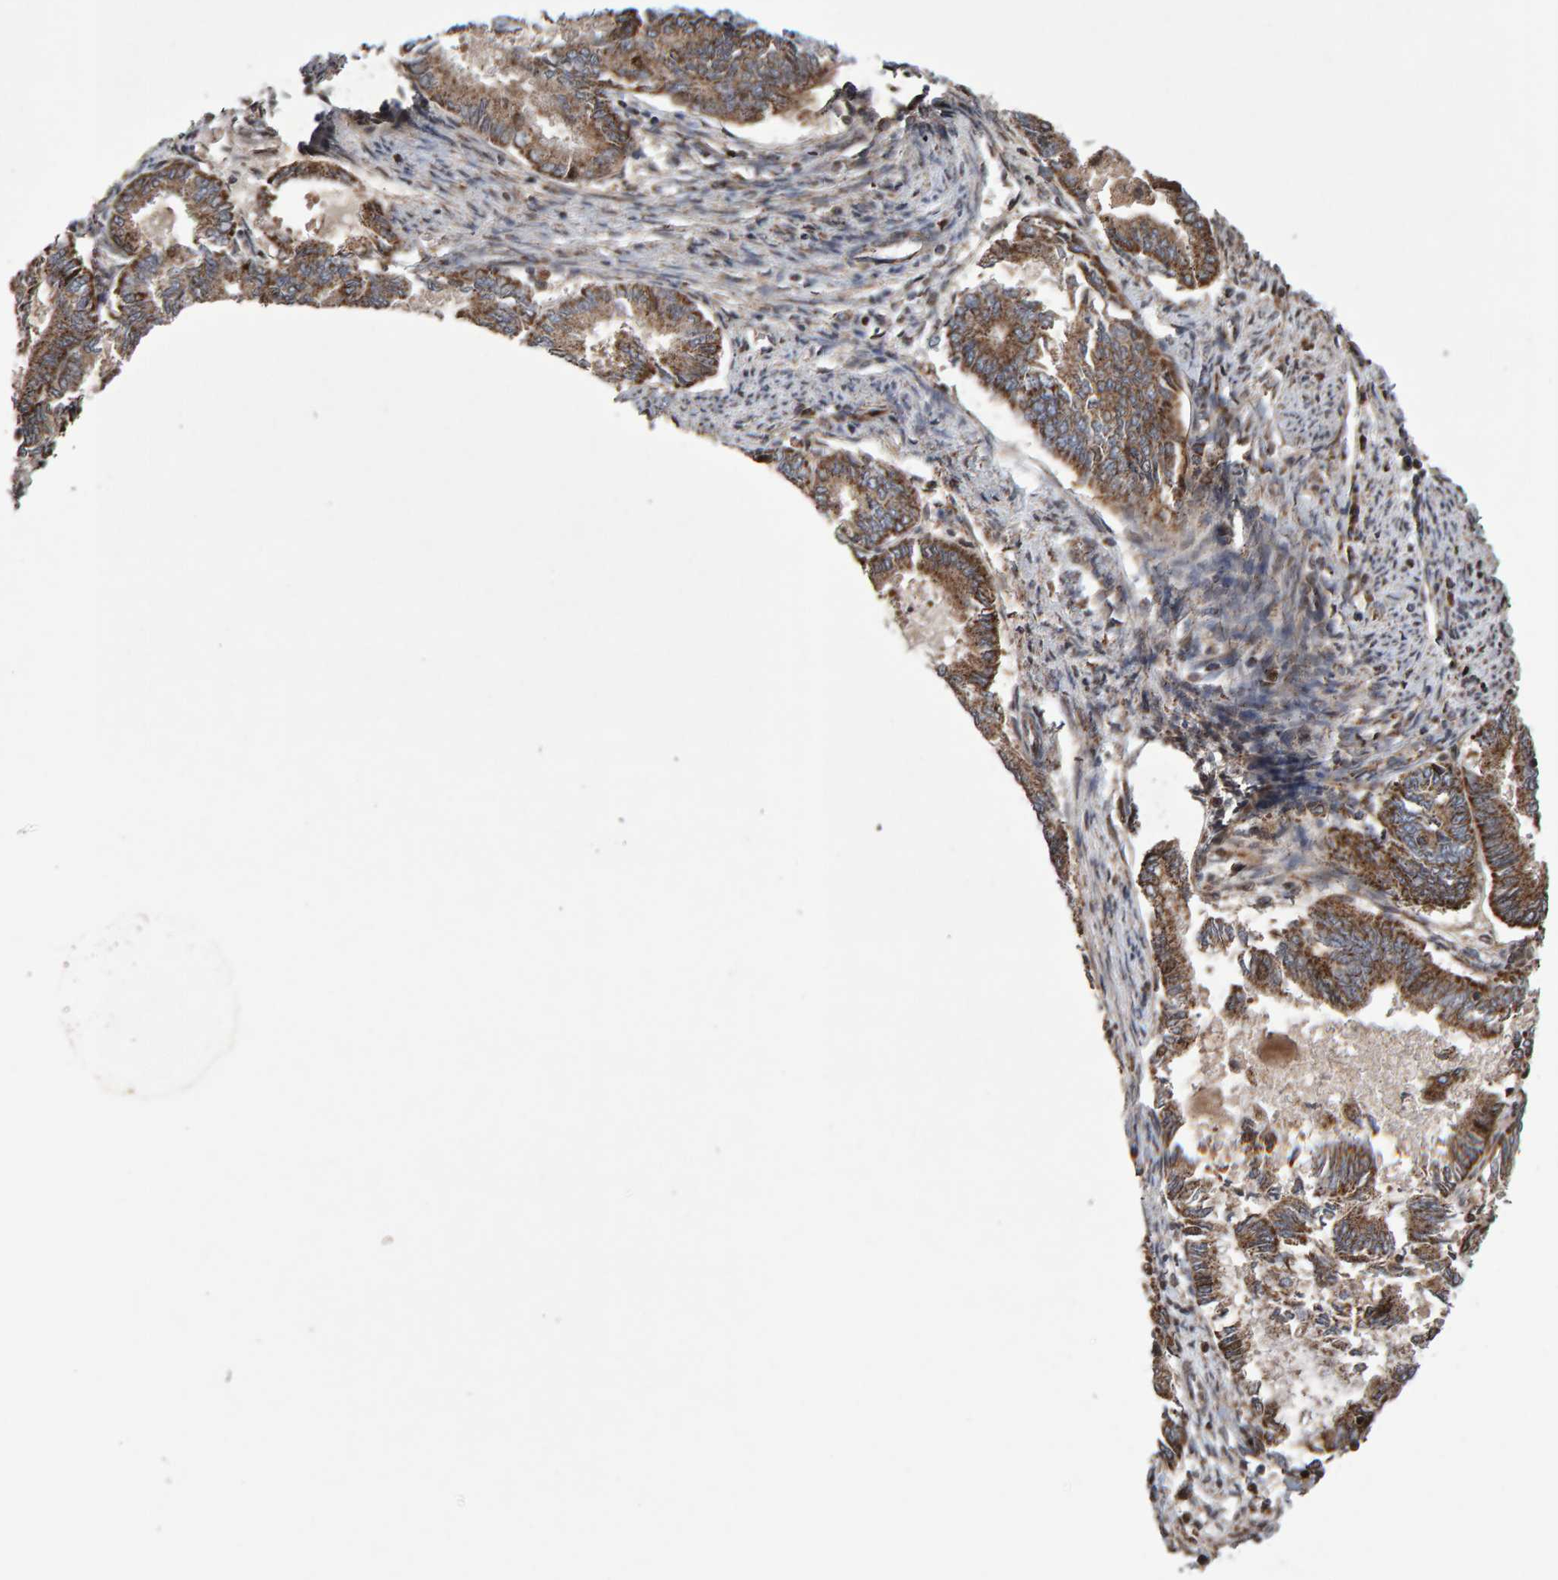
{"staining": {"intensity": "moderate", "quantity": ">75%", "location": "cytoplasmic/membranous"}, "tissue": "endometrial cancer", "cell_type": "Tumor cells", "image_type": "cancer", "snomed": [{"axis": "morphology", "description": "Adenocarcinoma, NOS"}, {"axis": "topography", "description": "Endometrium"}], "caption": "Endometrial adenocarcinoma stained with immunohistochemistry exhibits moderate cytoplasmic/membranous expression in approximately >75% of tumor cells.", "gene": "PECR", "patient": {"sex": "female", "age": 86}}